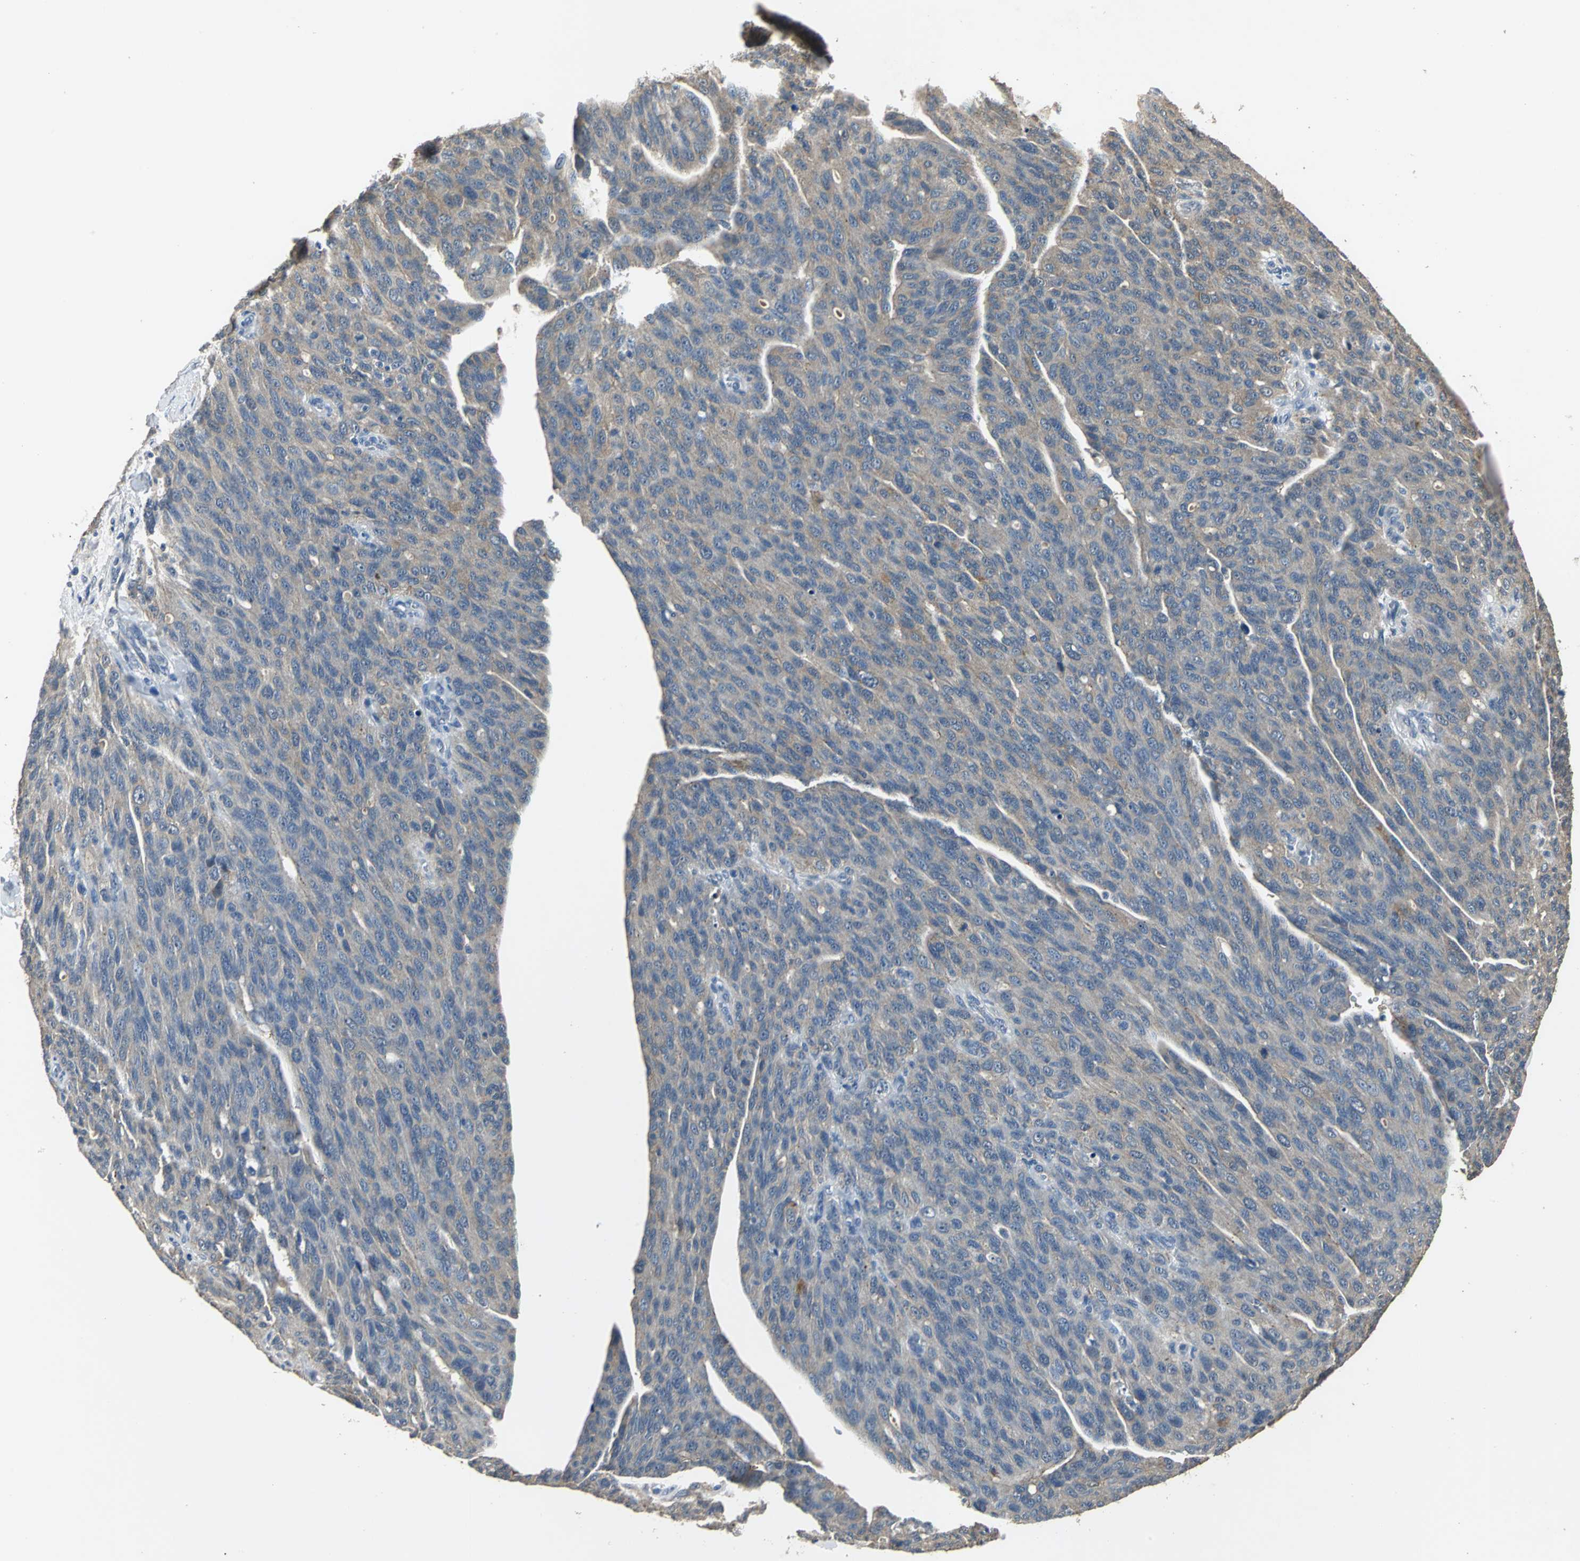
{"staining": {"intensity": "moderate", "quantity": ">75%", "location": "cytoplasmic/membranous"}, "tissue": "ovarian cancer", "cell_type": "Tumor cells", "image_type": "cancer", "snomed": [{"axis": "morphology", "description": "Carcinoma, endometroid"}, {"axis": "topography", "description": "Ovary"}], "caption": "Human ovarian cancer stained with a protein marker reveals moderate staining in tumor cells.", "gene": "OCLN", "patient": {"sex": "female", "age": 60}}